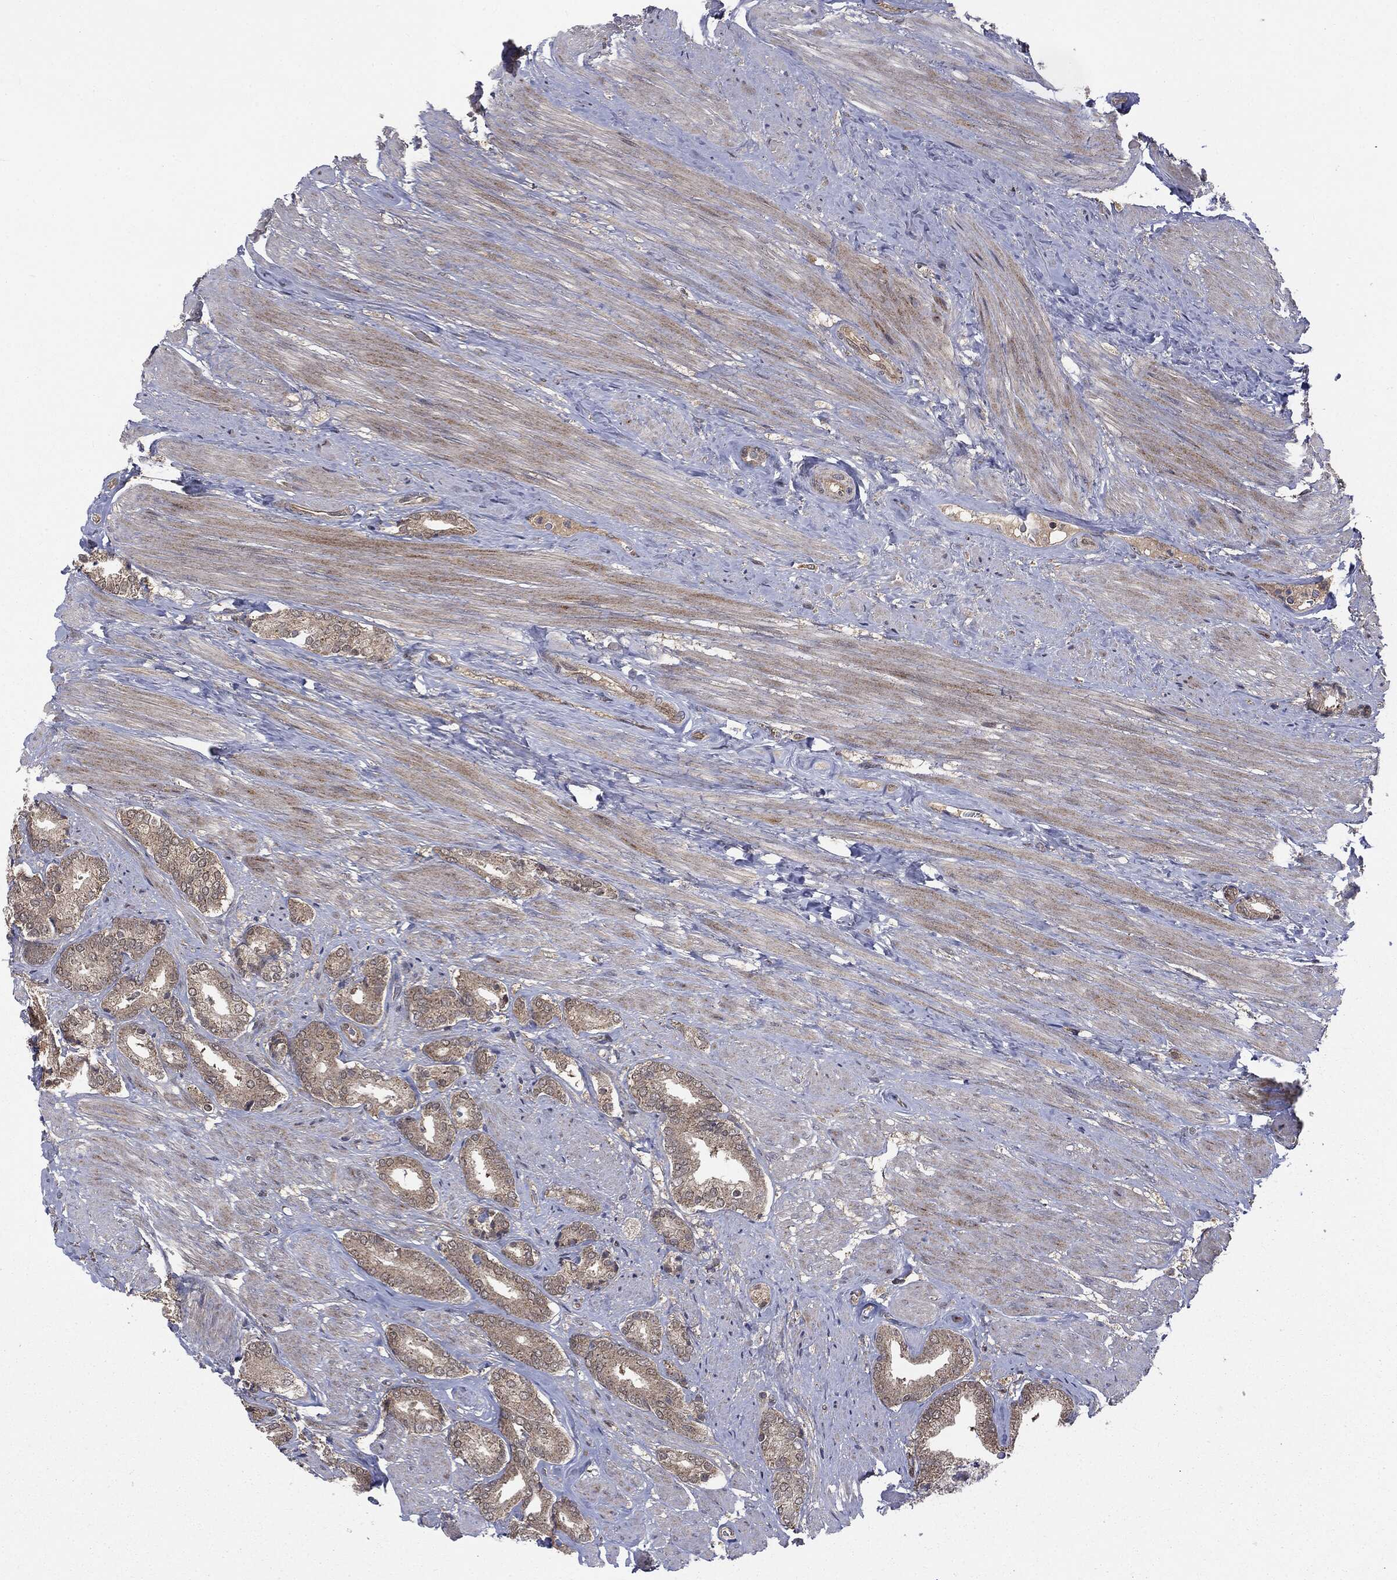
{"staining": {"intensity": "weak", "quantity": ">75%", "location": "cytoplasmic/membranous"}, "tissue": "prostate cancer", "cell_type": "Tumor cells", "image_type": "cancer", "snomed": [{"axis": "morphology", "description": "Adenocarcinoma, High grade"}, {"axis": "topography", "description": "Prostate"}], "caption": "Weak cytoplasmic/membranous protein expression is present in approximately >75% of tumor cells in prostate adenocarcinoma (high-grade).", "gene": "PTPA", "patient": {"sex": "male", "age": 56}}